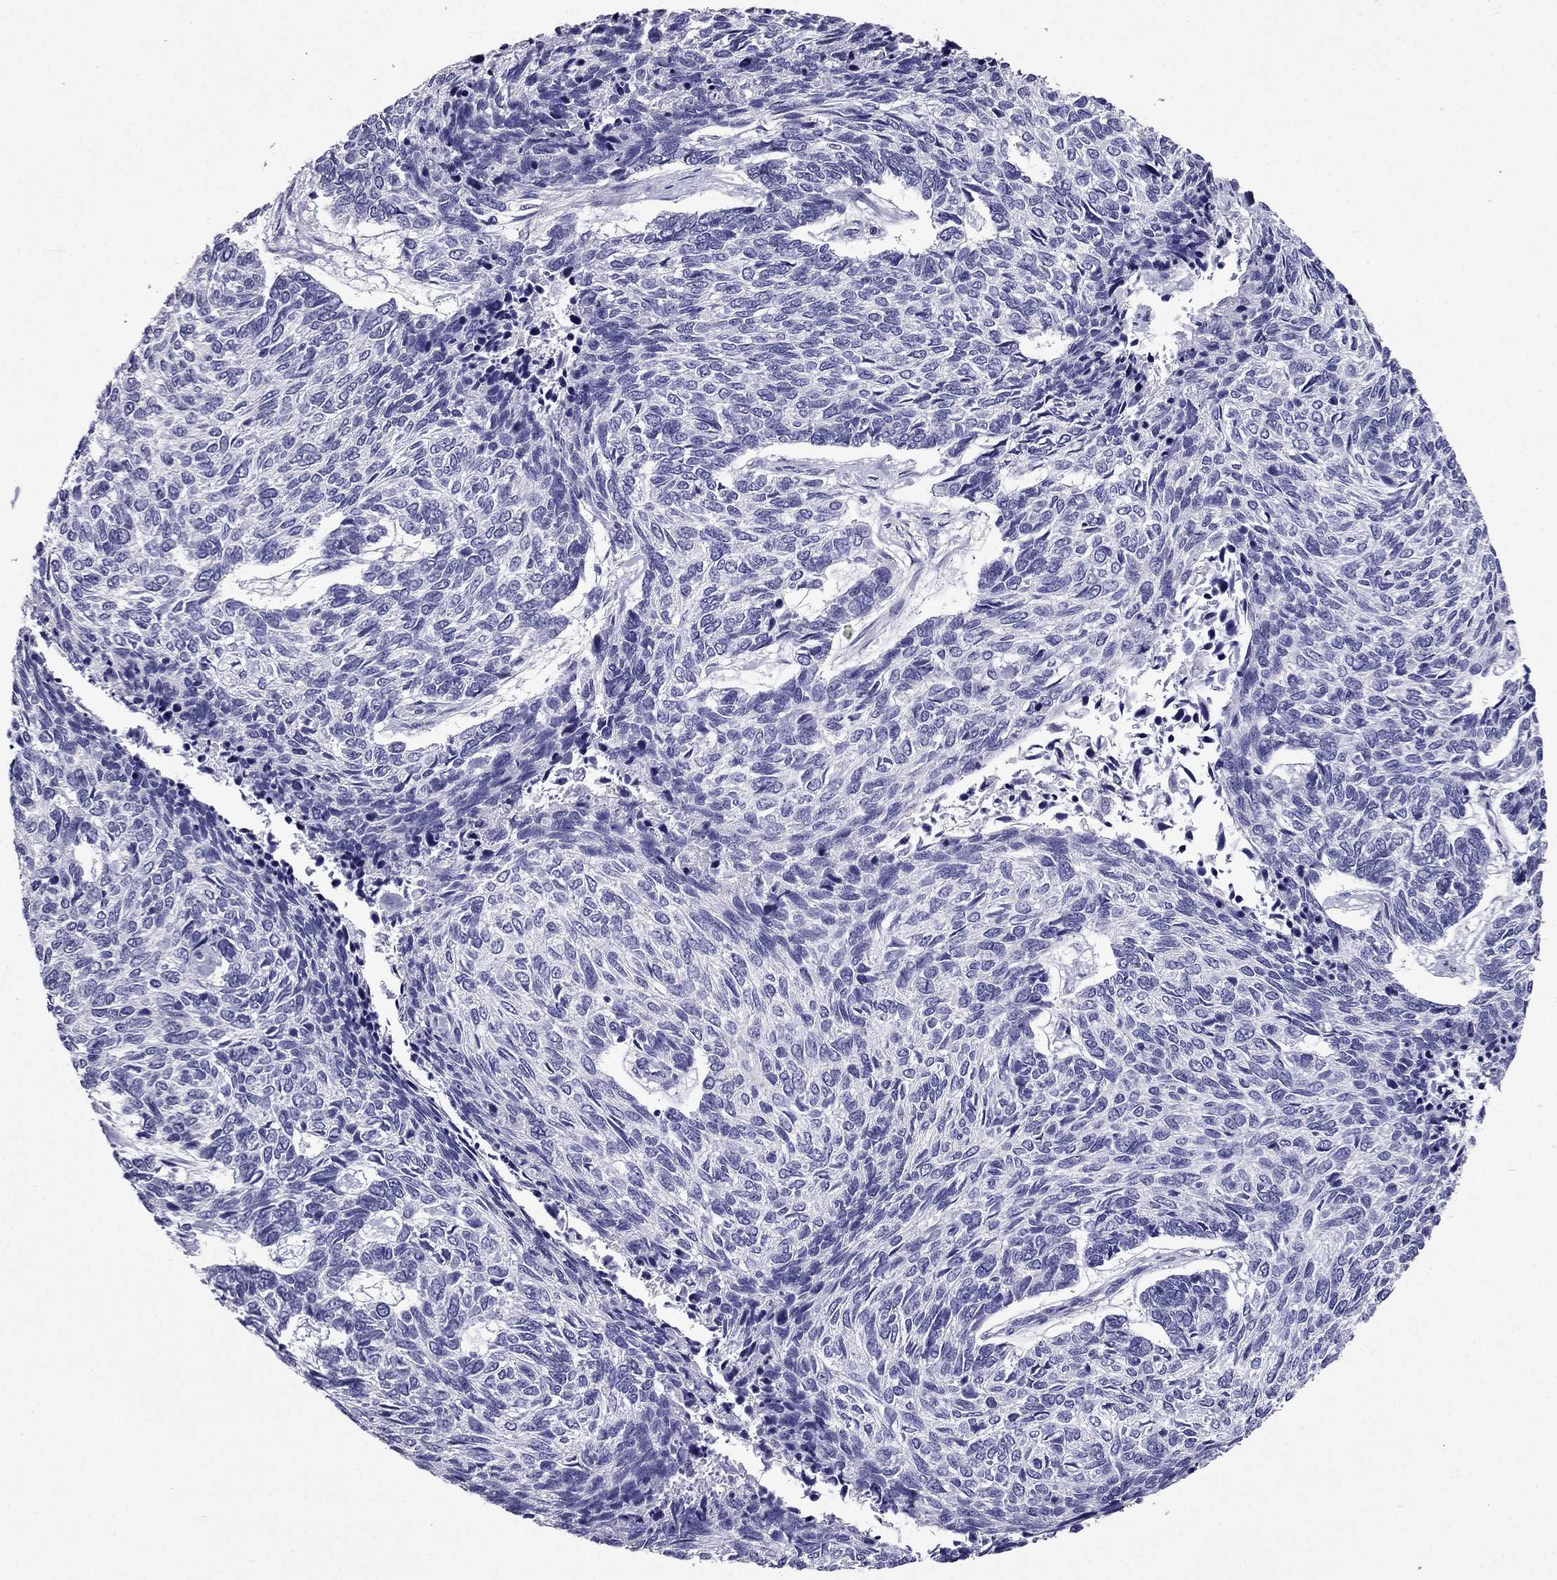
{"staining": {"intensity": "negative", "quantity": "none", "location": "none"}, "tissue": "skin cancer", "cell_type": "Tumor cells", "image_type": "cancer", "snomed": [{"axis": "morphology", "description": "Basal cell carcinoma"}, {"axis": "topography", "description": "Skin"}], "caption": "Tumor cells are negative for protein expression in human basal cell carcinoma (skin). (DAB (3,3'-diaminobenzidine) IHC with hematoxylin counter stain).", "gene": "ZNF541", "patient": {"sex": "female", "age": 65}}